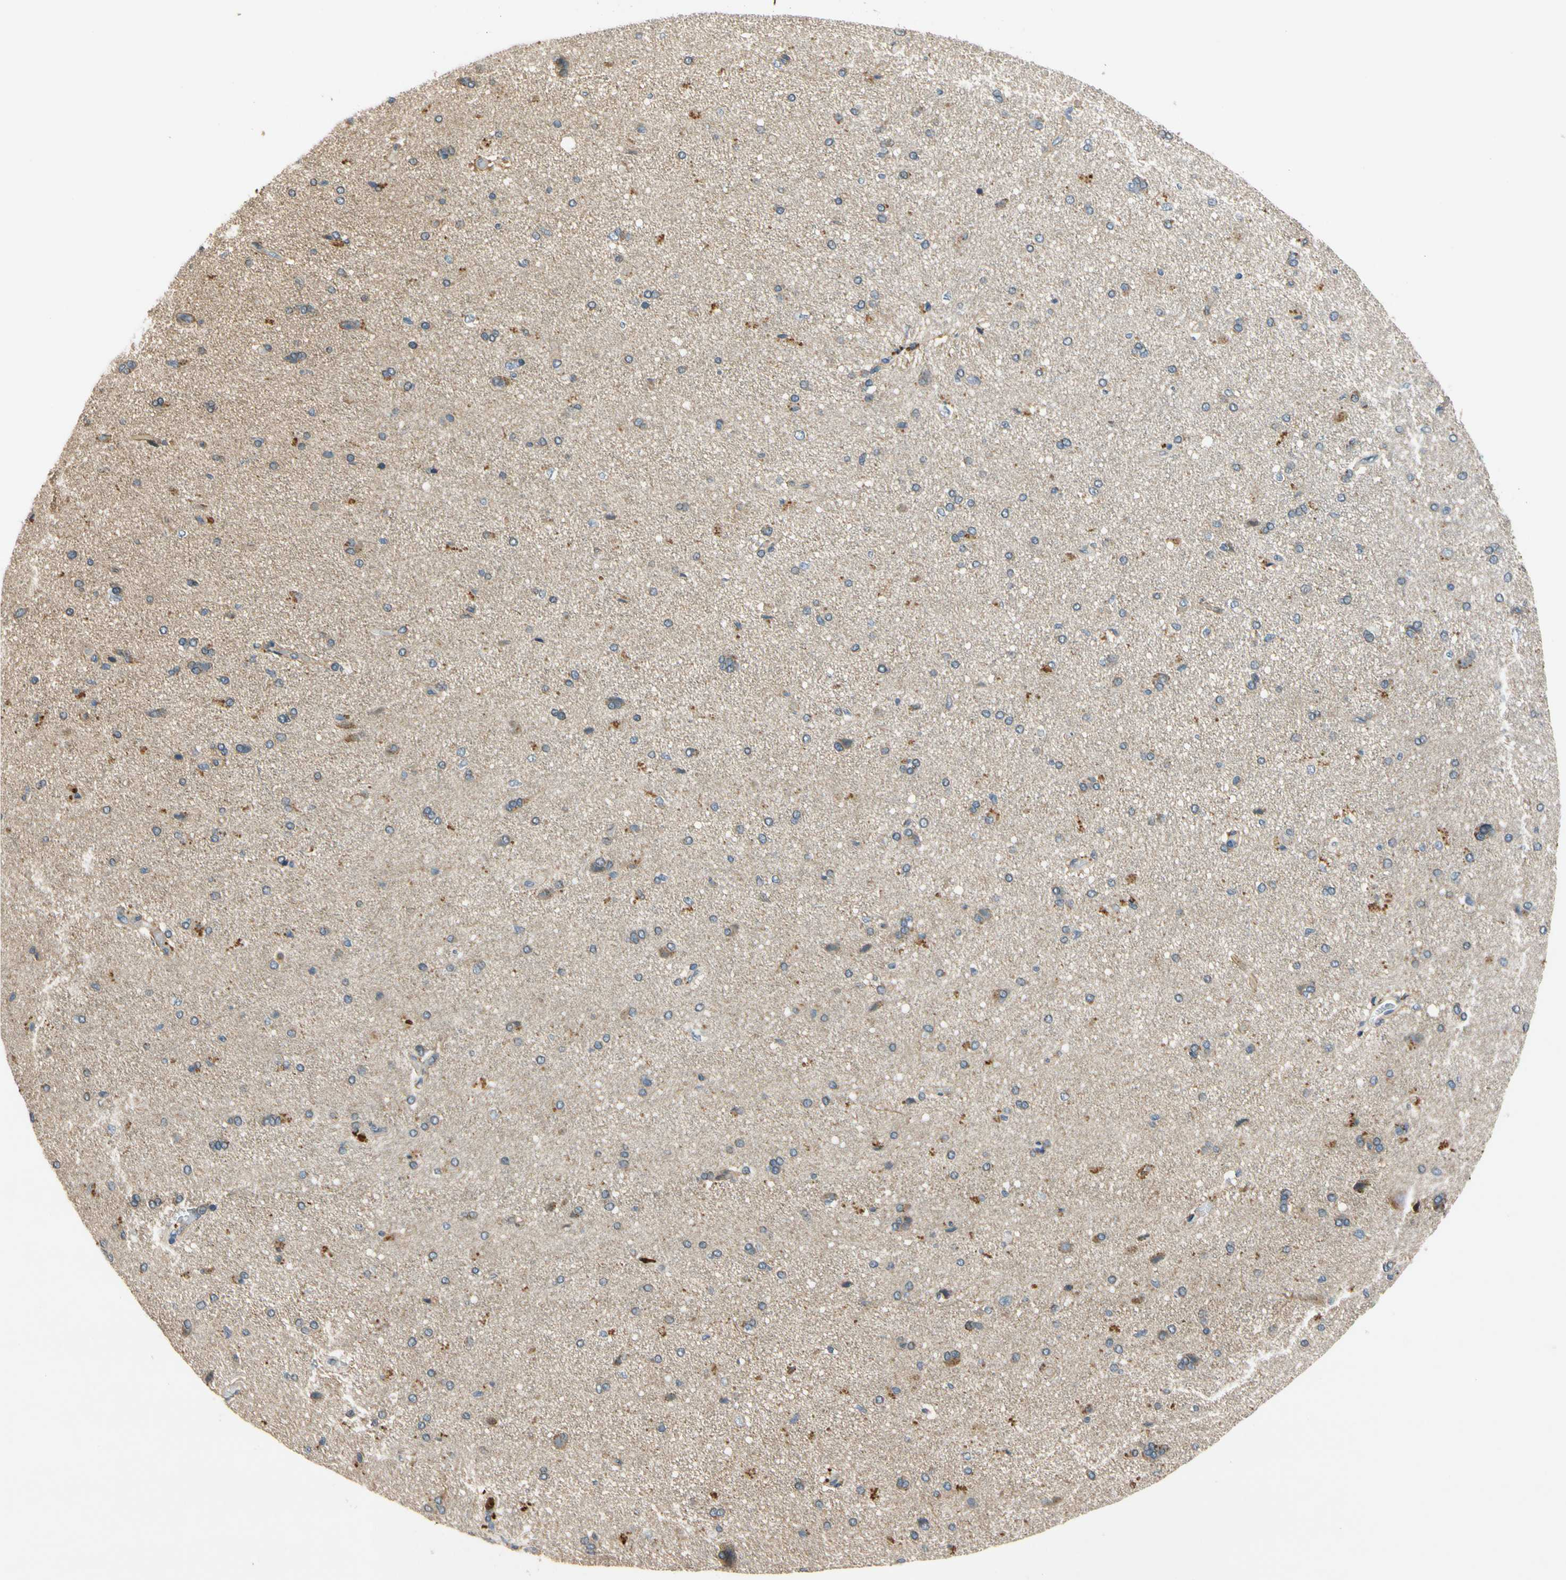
{"staining": {"intensity": "negative", "quantity": "none", "location": "none"}, "tissue": "cerebral cortex", "cell_type": "Endothelial cells", "image_type": "normal", "snomed": [{"axis": "morphology", "description": "Normal tissue, NOS"}, {"axis": "topography", "description": "Cerebral cortex"}], "caption": "High magnification brightfield microscopy of unremarkable cerebral cortex stained with DAB (3,3'-diaminobenzidine) (brown) and counterstained with hematoxylin (blue): endothelial cells show no significant expression.", "gene": "ALKBH3", "patient": {"sex": "male", "age": 62}}